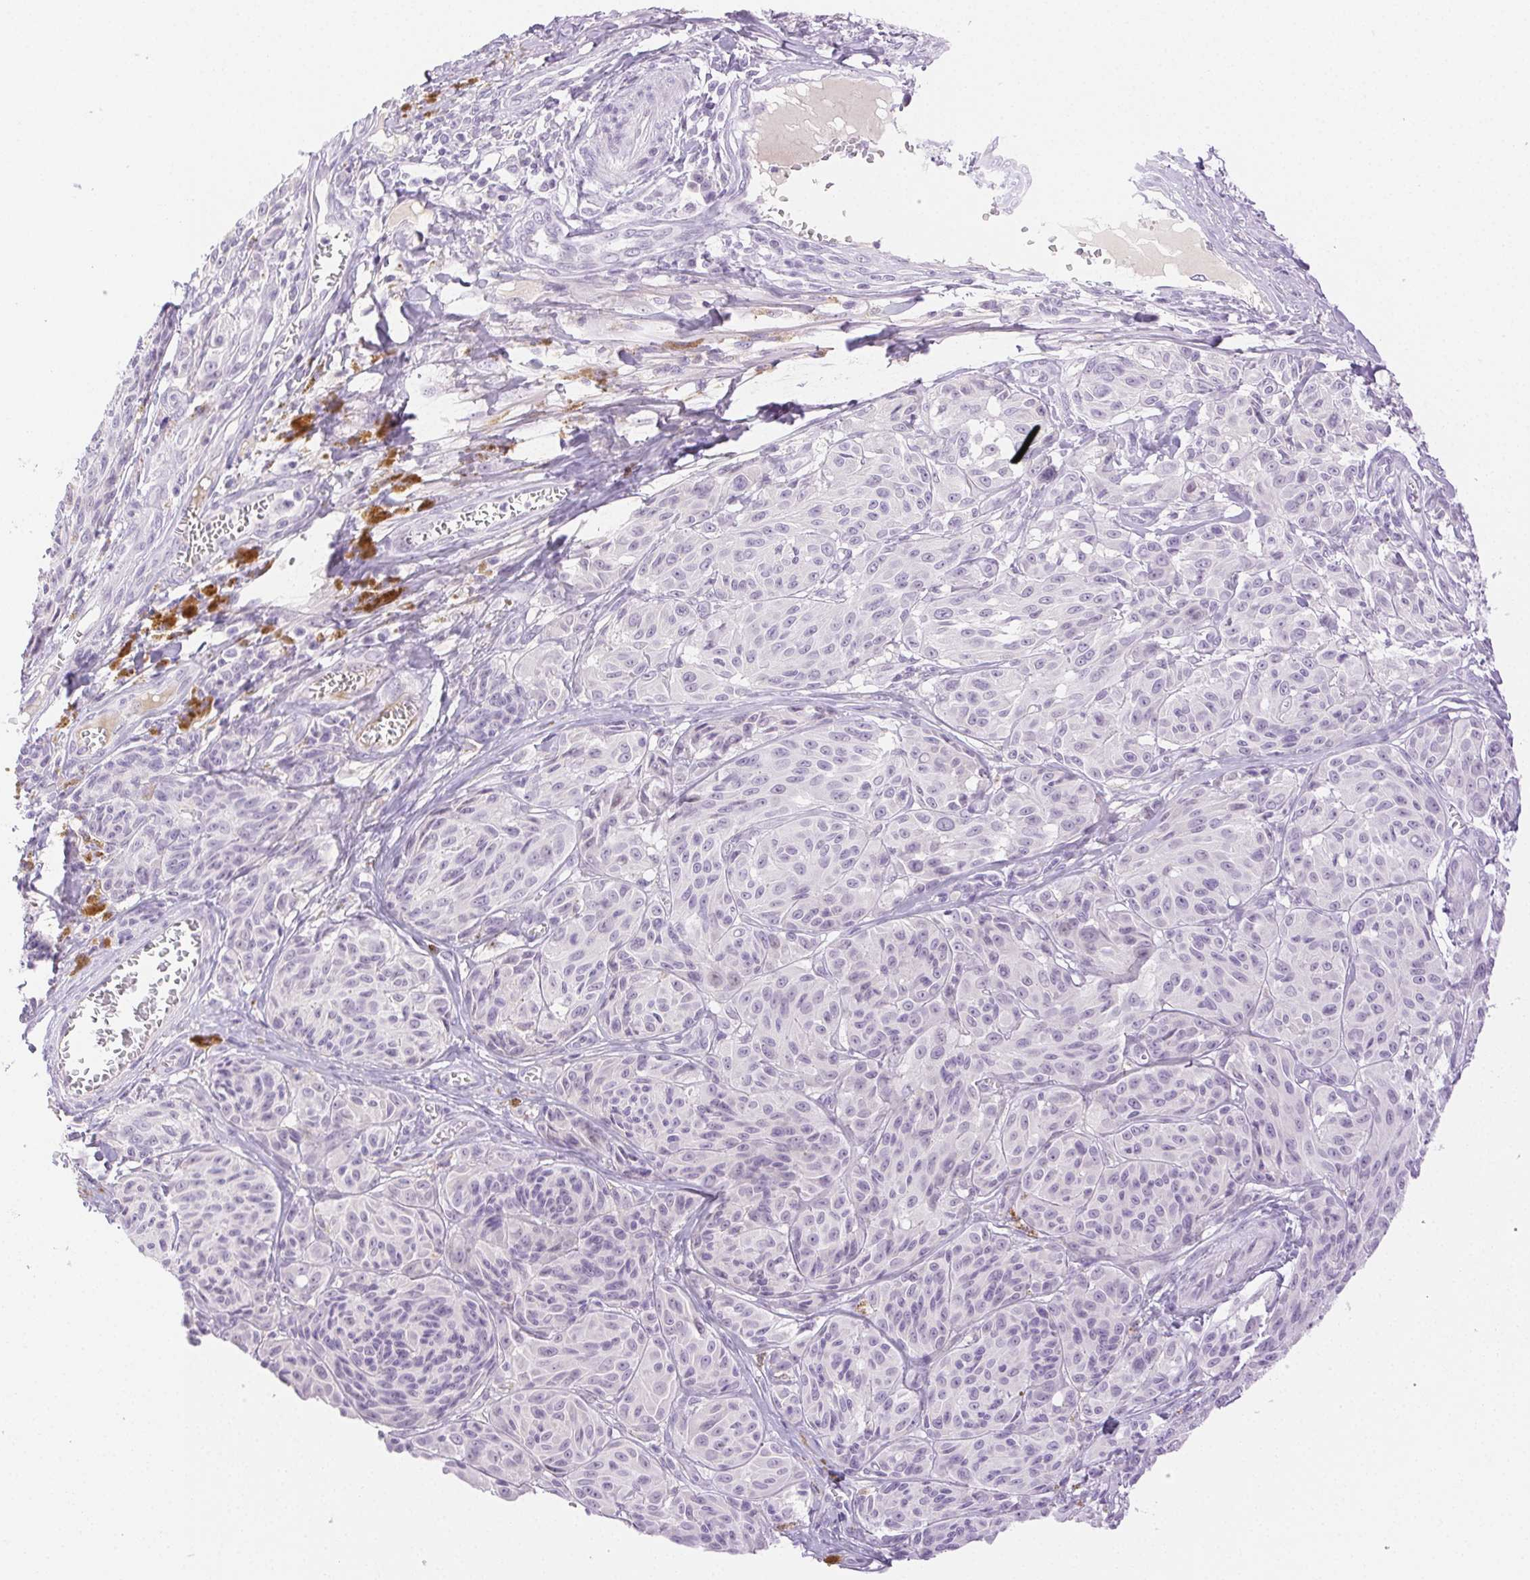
{"staining": {"intensity": "negative", "quantity": "none", "location": "none"}, "tissue": "melanoma", "cell_type": "Tumor cells", "image_type": "cancer", "snomed": [{"axis": "morphology", "description": "Malignant melanoma, NOS"}, {"axis": "topography", "description": "Skin"}], "caption": "Human melanoma stained for a protein using immunohistochemistry (IHC) exhibits no positivity in tumor cells.", "gene": "SPACA4", "patient": {"sex": "male", "age": 91}}